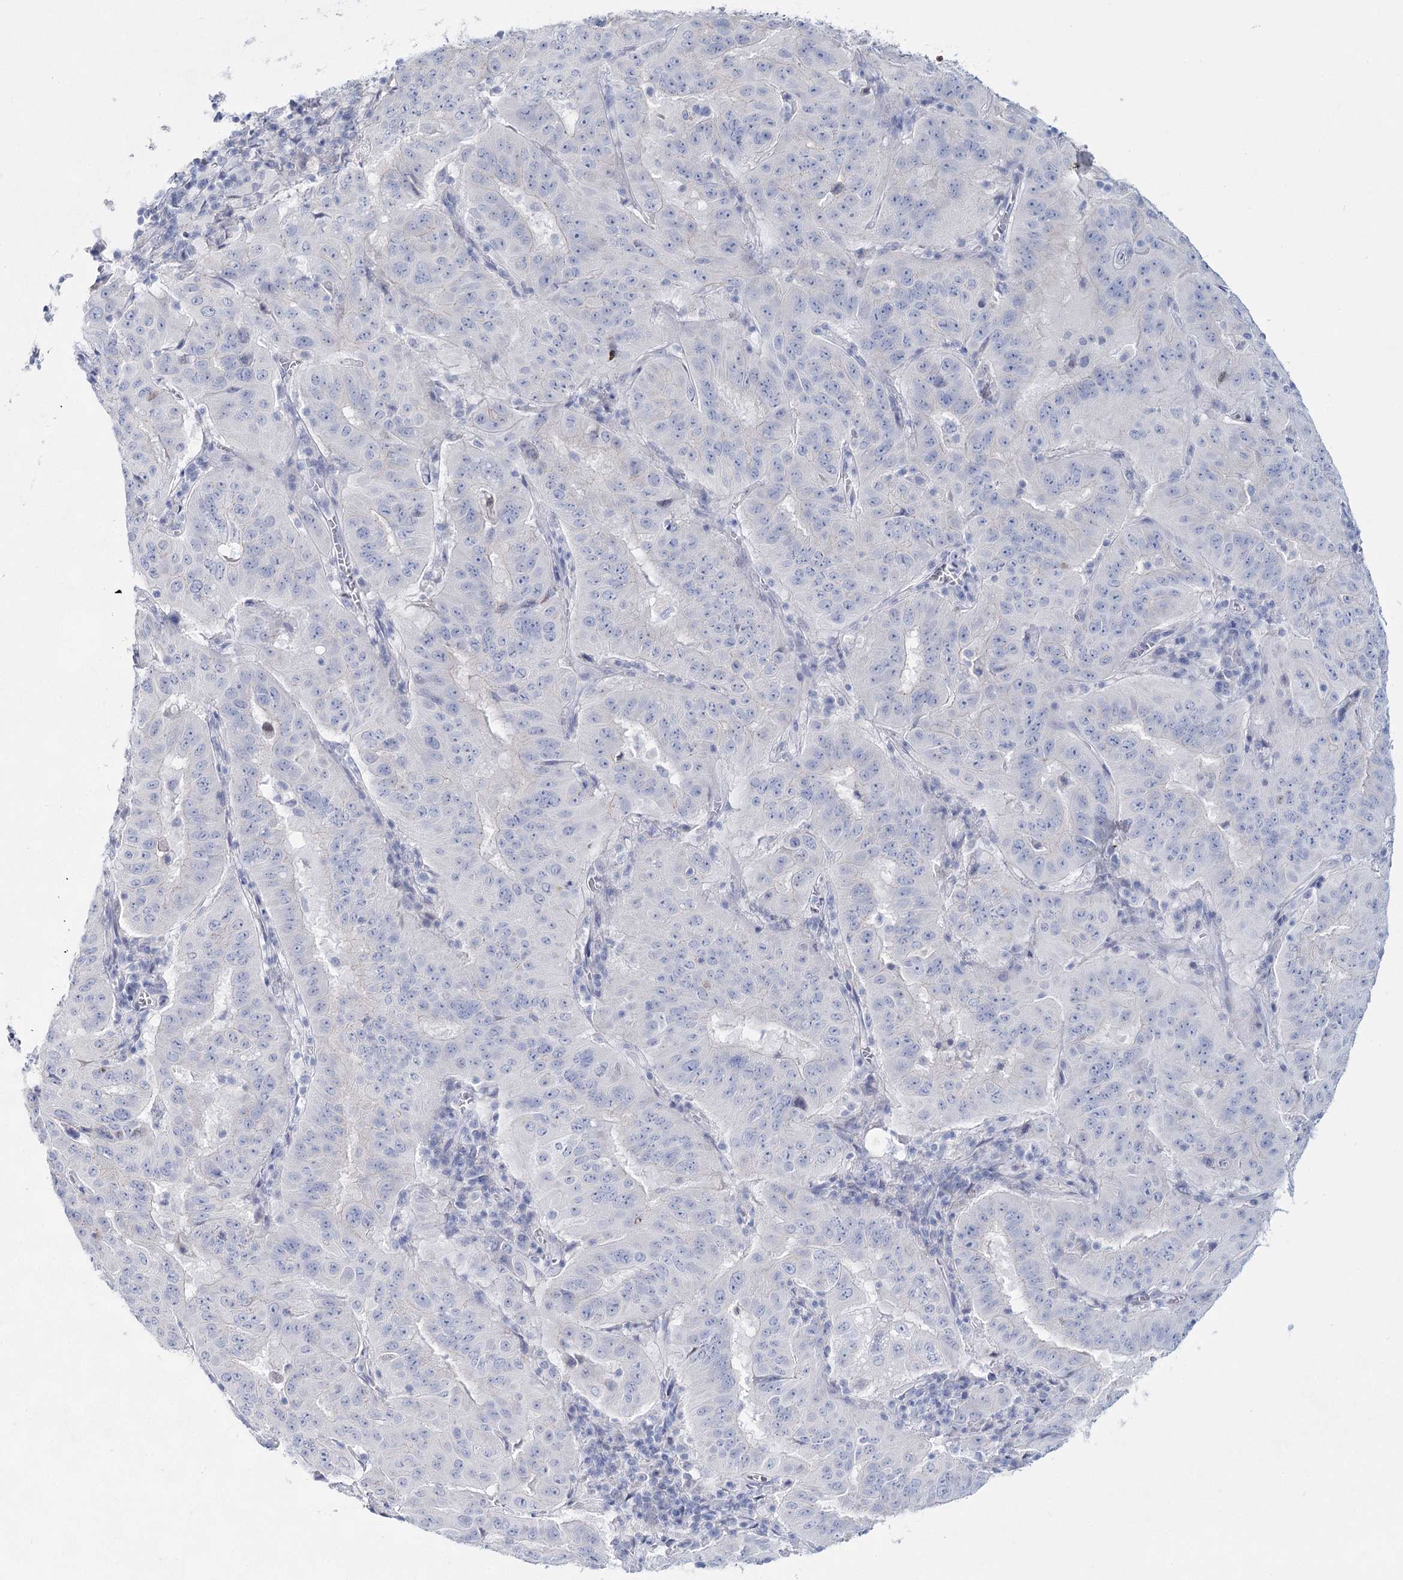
{"staining": {"intensity": "negative", "quantity": "none", "location": "none"}, "tissue": "pancreatic cancer", "cell_type": "Tumor cells", "image_type": "cancer", "snomed": [{"axis": "morphology", "description": "Adenocarcinoma, NOS"}, {"axis": "topography", "description": "Pancreas"}], "caption": "Pancreatic adenocarcinoma was stained to show a protein in brown. There is no significant positivity in tumor cells. (Stains: DAB immunohistochemistry (IHC) with hematoxylin counter stain, Microscopy: brightfield microscopy at high magnification).", "gene": "SLC17A2", "patient": {"sex": "male", "age": 63}}